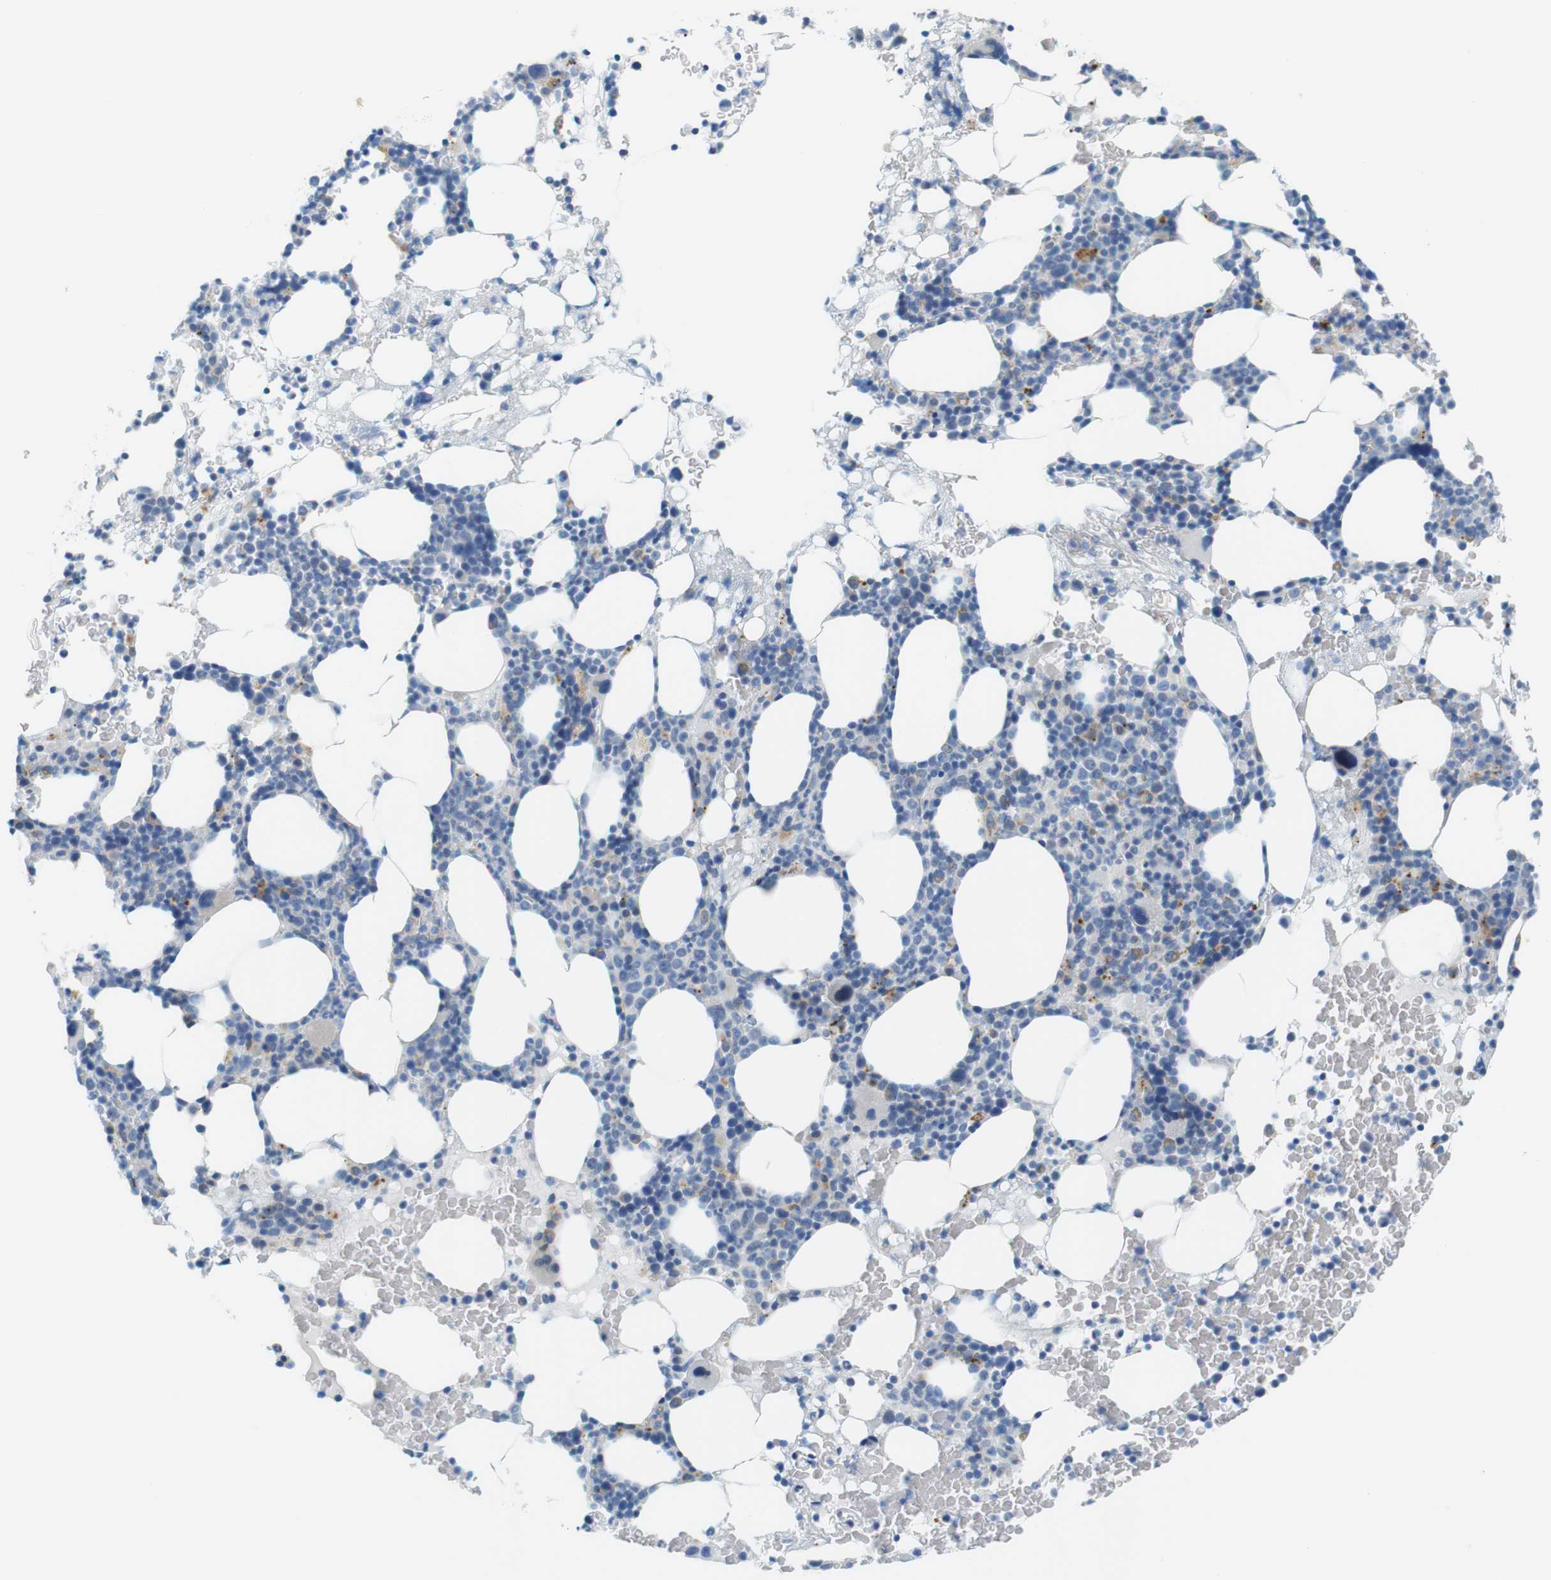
{"staining": {"intensity": "moderate", "quantity": "<25%", "location": "cytoplasmic/membranous"}, "tissue": "bone marrow", "cell_type": "Hematopoietic cells", "image_type": "normal", "snomed": [{"axis": "morphology", "description": "Normal tissue, NOS"}, {"axis": "morphology", "description": "Inflammation, NOS"}, {"axis": "topography", "description": "Bone marrow"}], "caption": "Human bone marrow stained with a brown dye exhibits moderate cytoplasmic/membranous positive staining in about <25% of hematopoietic cells.", "gene": "YIPF1", "patient": {"sex": "female", "age": 84}}